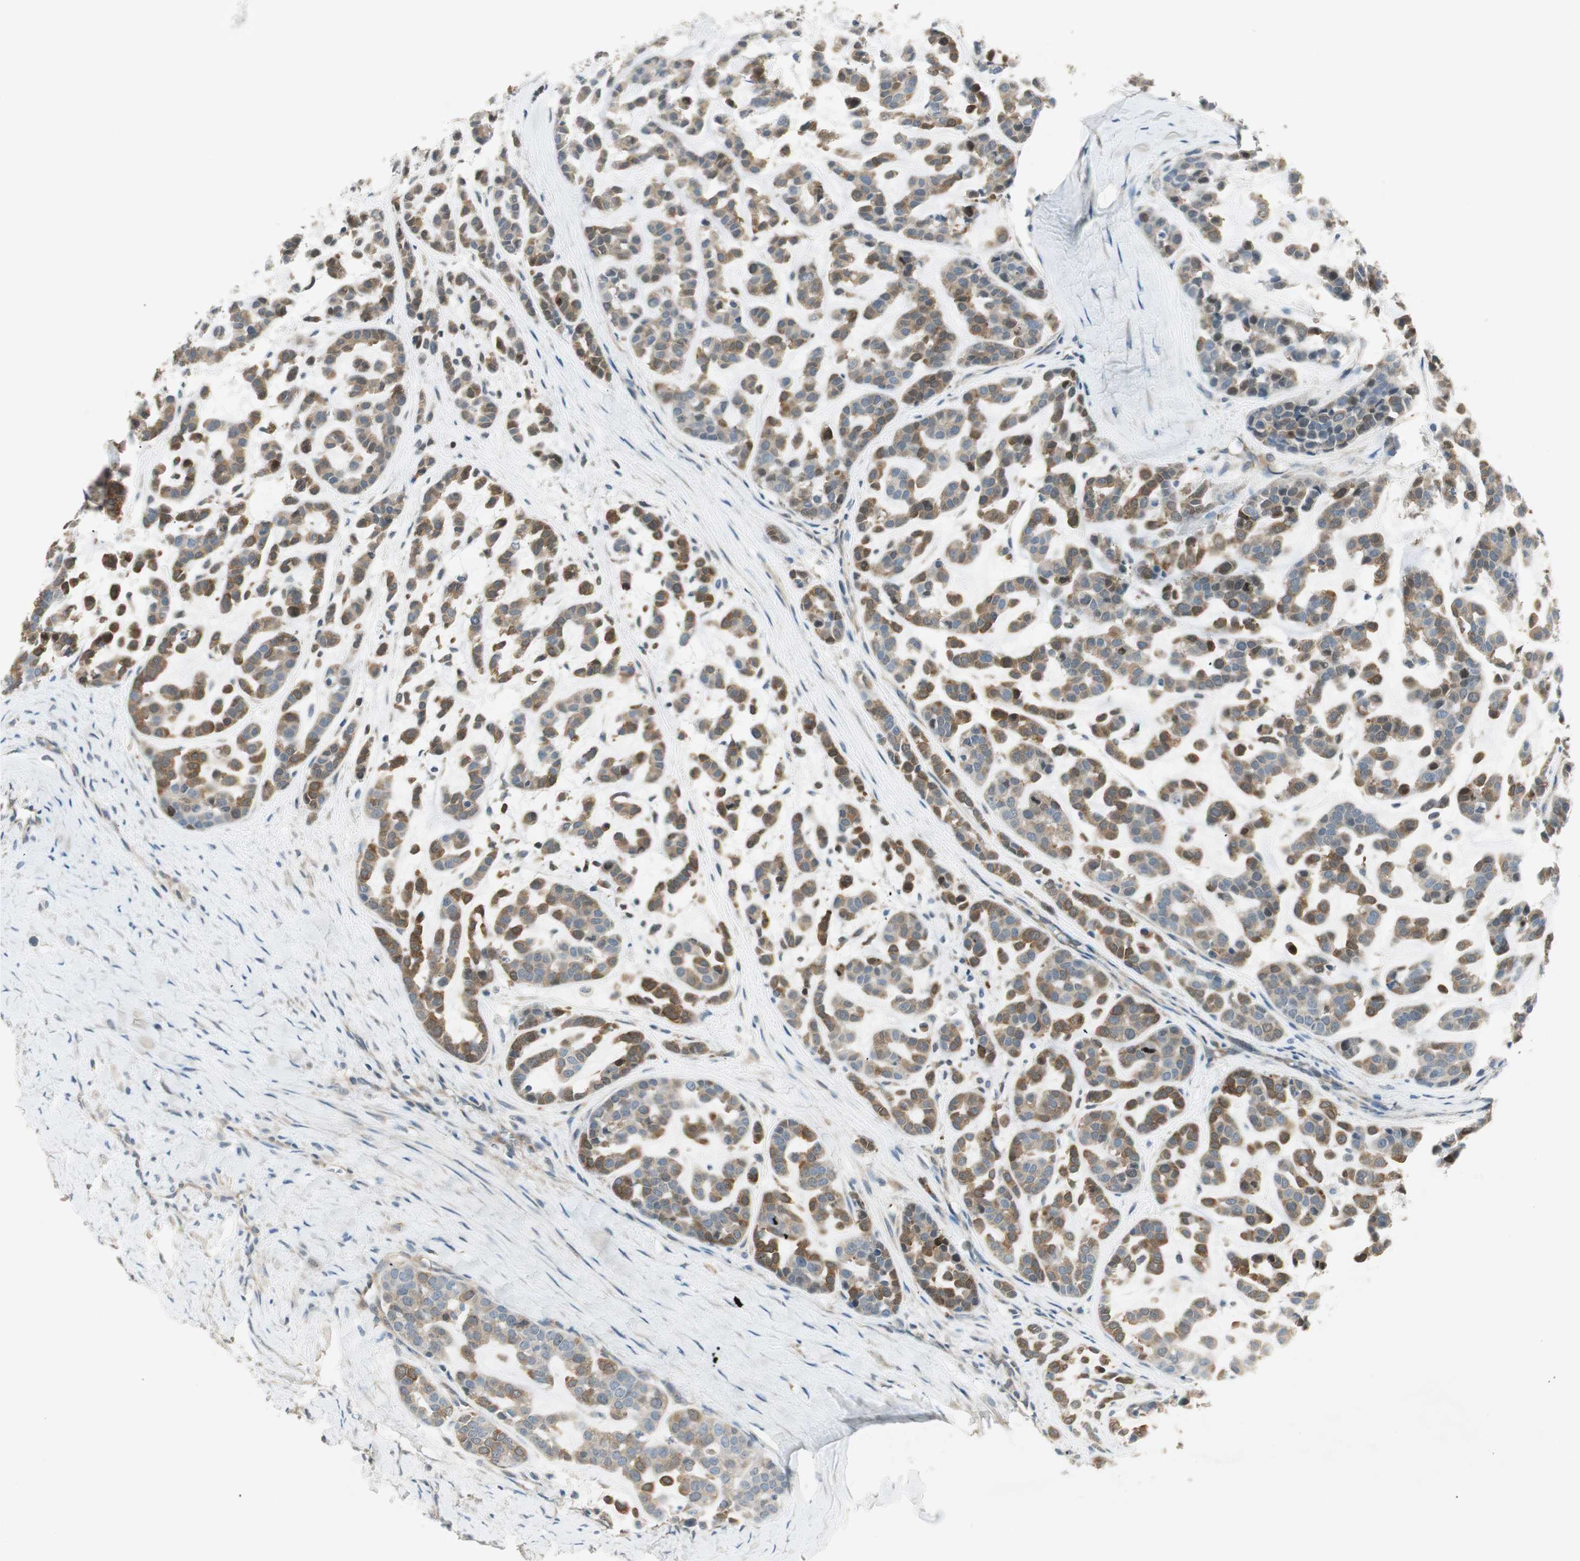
{"staining": {"intensity": "moderate", "quantity": "25%-75%", "location": "cytoplasmic/membranous"}, "tissue": "head and neck cancer", "cell_type": "Tumor cells", "image_type": "cancer", "snomed": [{"axis": "morphology", "description": "Adenocarcinoma, NOS"}, {"axis": "morphology", "description": "Adenoma, NOS"}, {"axis": "topography", "description": "Head-Neck"}], "caption": "Protein positivity by immunohistochemistry exhibits moderate cytoplasmic/membranous positivity in about 25%-75% of tumor cells in adenocarcinoma (head and neck). The staining is performed using DAB (3,3'-diaminobenzidine) brown chromogen to label protein expression. The nuclei are counter-stained blue using hematoxylin.", "gene": "STON1-GTF2A1L", "patient": {"sex": "female", "age": 55}}